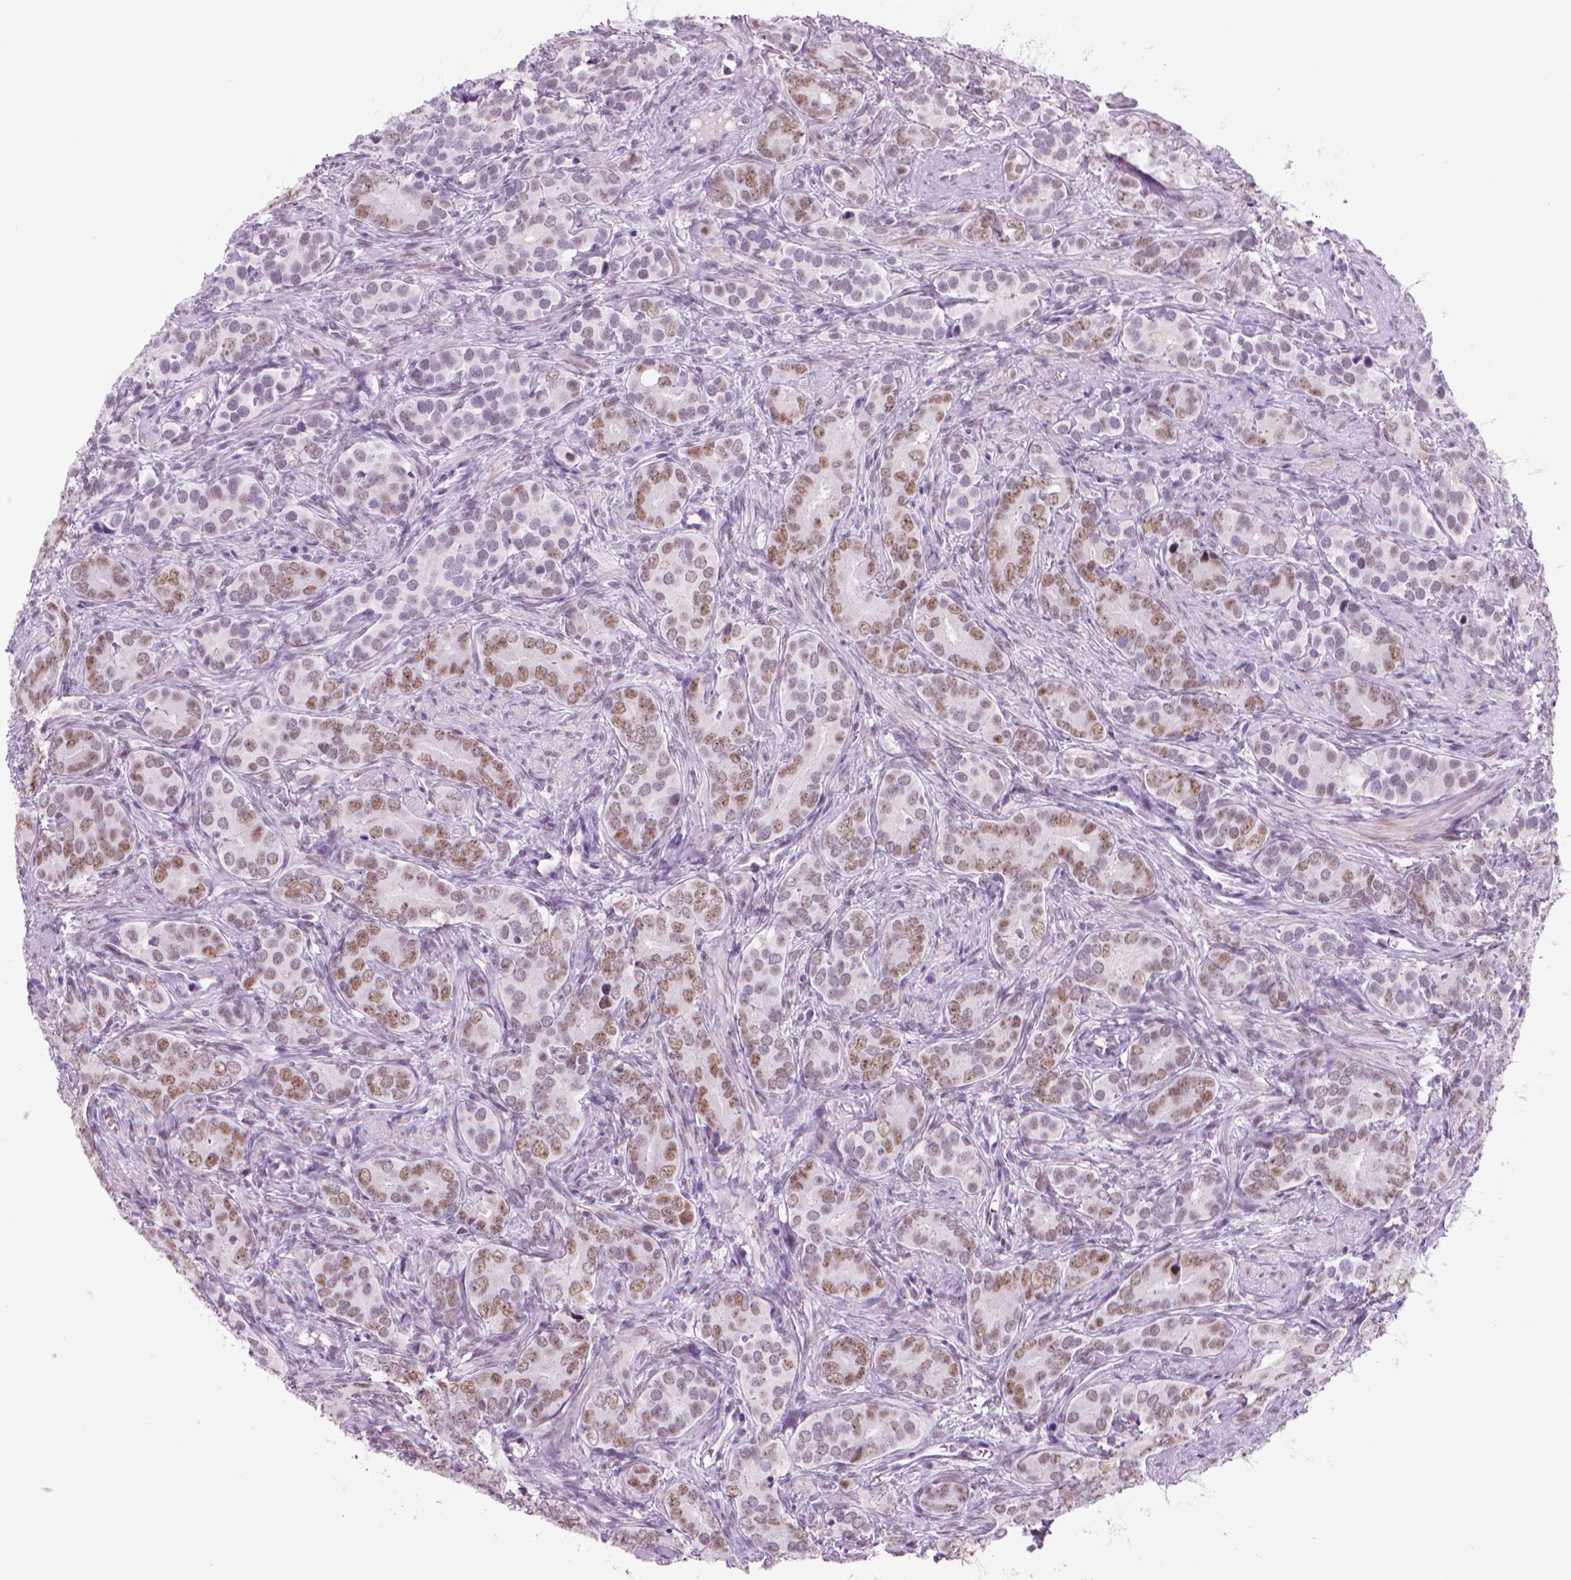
{"staining": {"intensity": "moderate", "quantity": "25%-75%", "location": "nuclear"}, "tissue": "prostate cancer", "cell_type": "Tumor cells", "image_type": "cancer", "snomed": [{"axis": "morphology", "description": "Adenocarcinoma, High grade"}, {"axis": "topography", "description": "Prostate"}], "caption": "Prostate adenocarcinoma (high-grade) stained with DAB (3,3'-diaminobenzidine) IHC shows medium levels of moderate nuclear expression in approximately 25%-75% of tumor cells. Using DAB (brown) and hematoxylin (blue) stains, captured at high magnification using brightfield microscopy.", "gene": "POLR3D", "patient": {"sex": "male", "age": 84}}